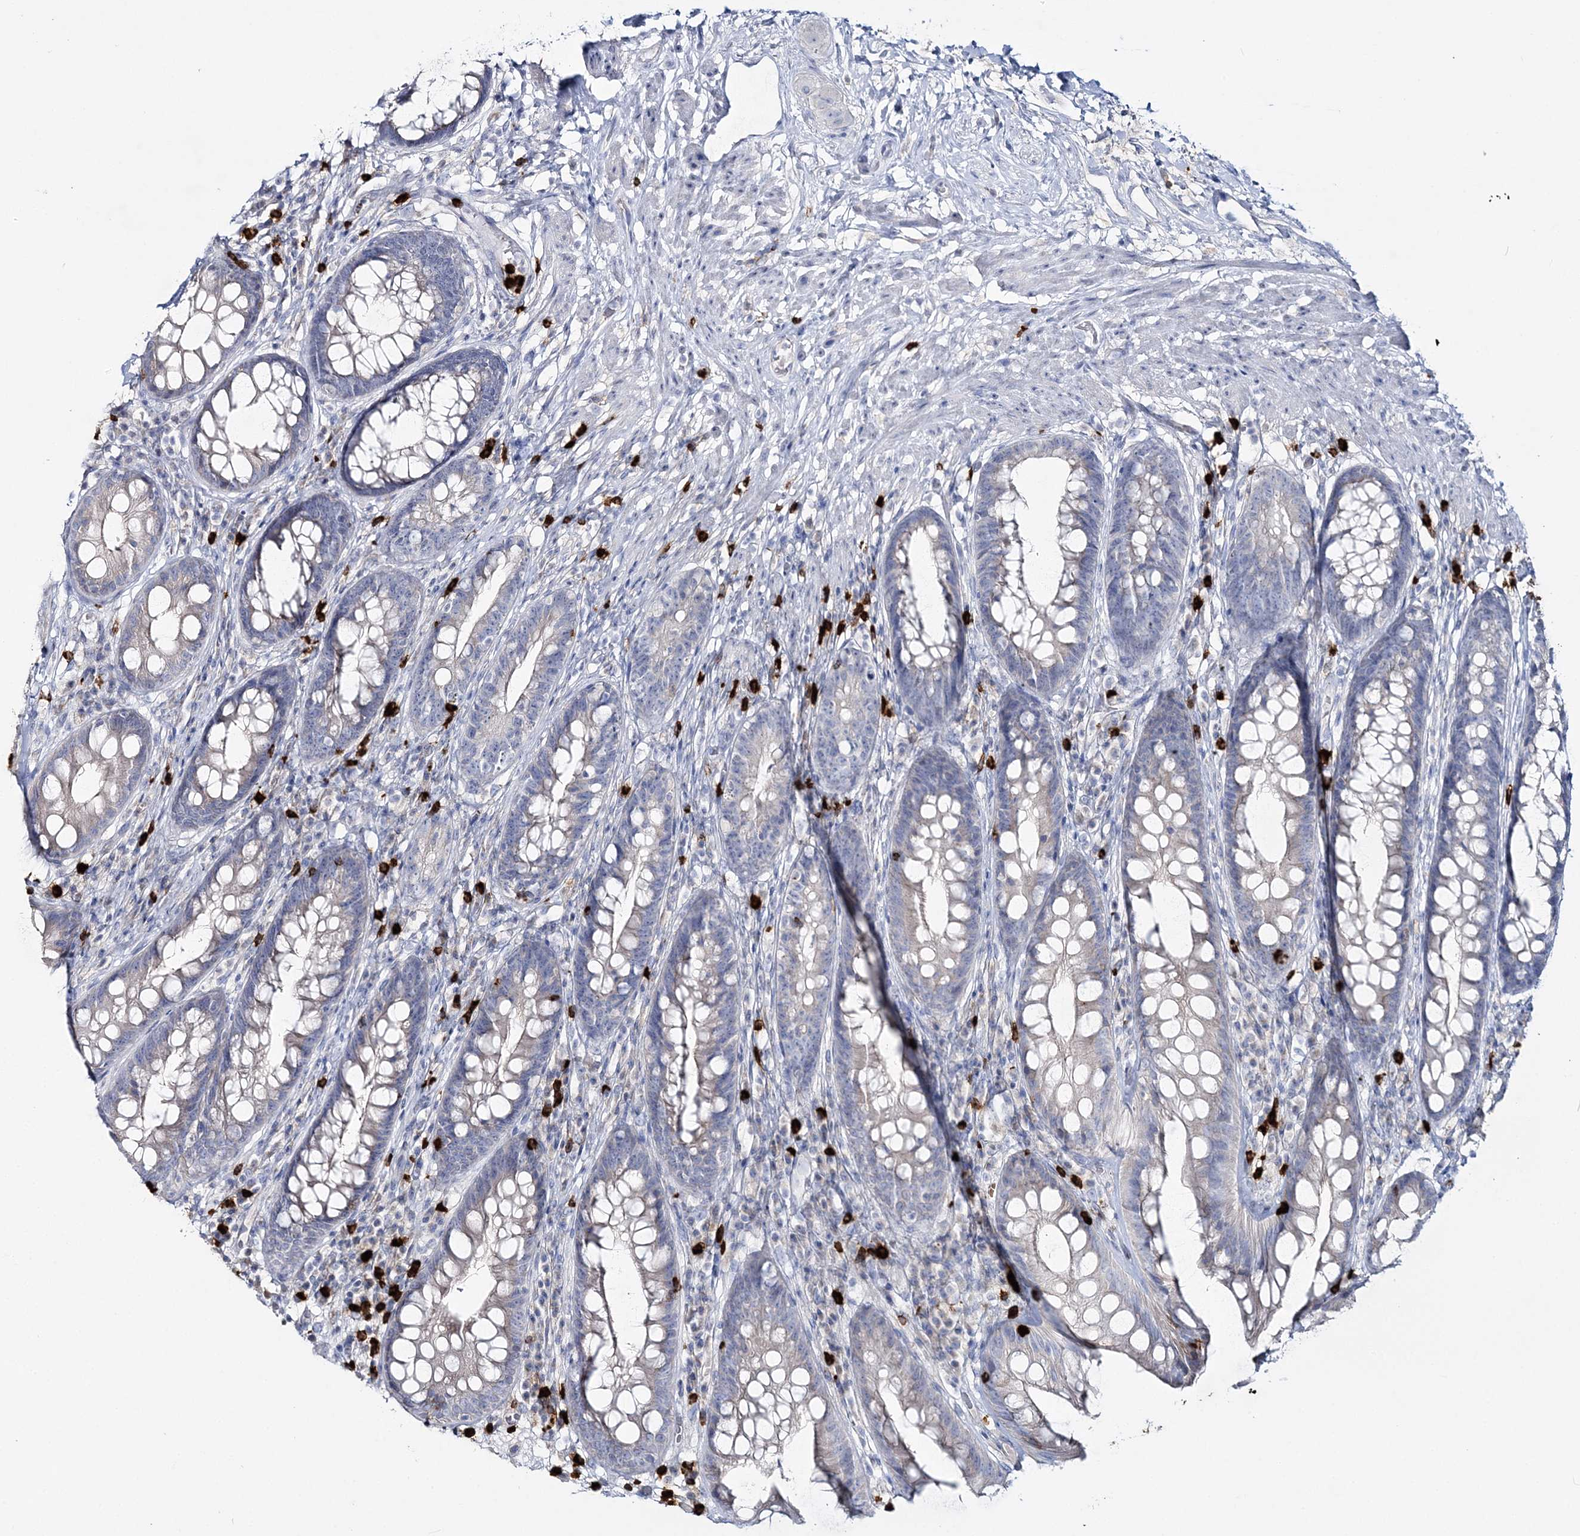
{"staining": {"intensity": "negative", "quantity": "none", "location": "none"}, "tissue": "rectum", "cell_type": "Glandular cells", "image_type": "normal", "snomed": [{"axis": "morphology", "description": "Normal tissue, NOS"}, {"axis": "topography", "description": "Rectum"}], "caption": "The histopathology image exhibits no staining of glandular cells in unremarkable rectum.", "gene": "WDSUB1", "patient": {"sex": "male", "age": 74}}